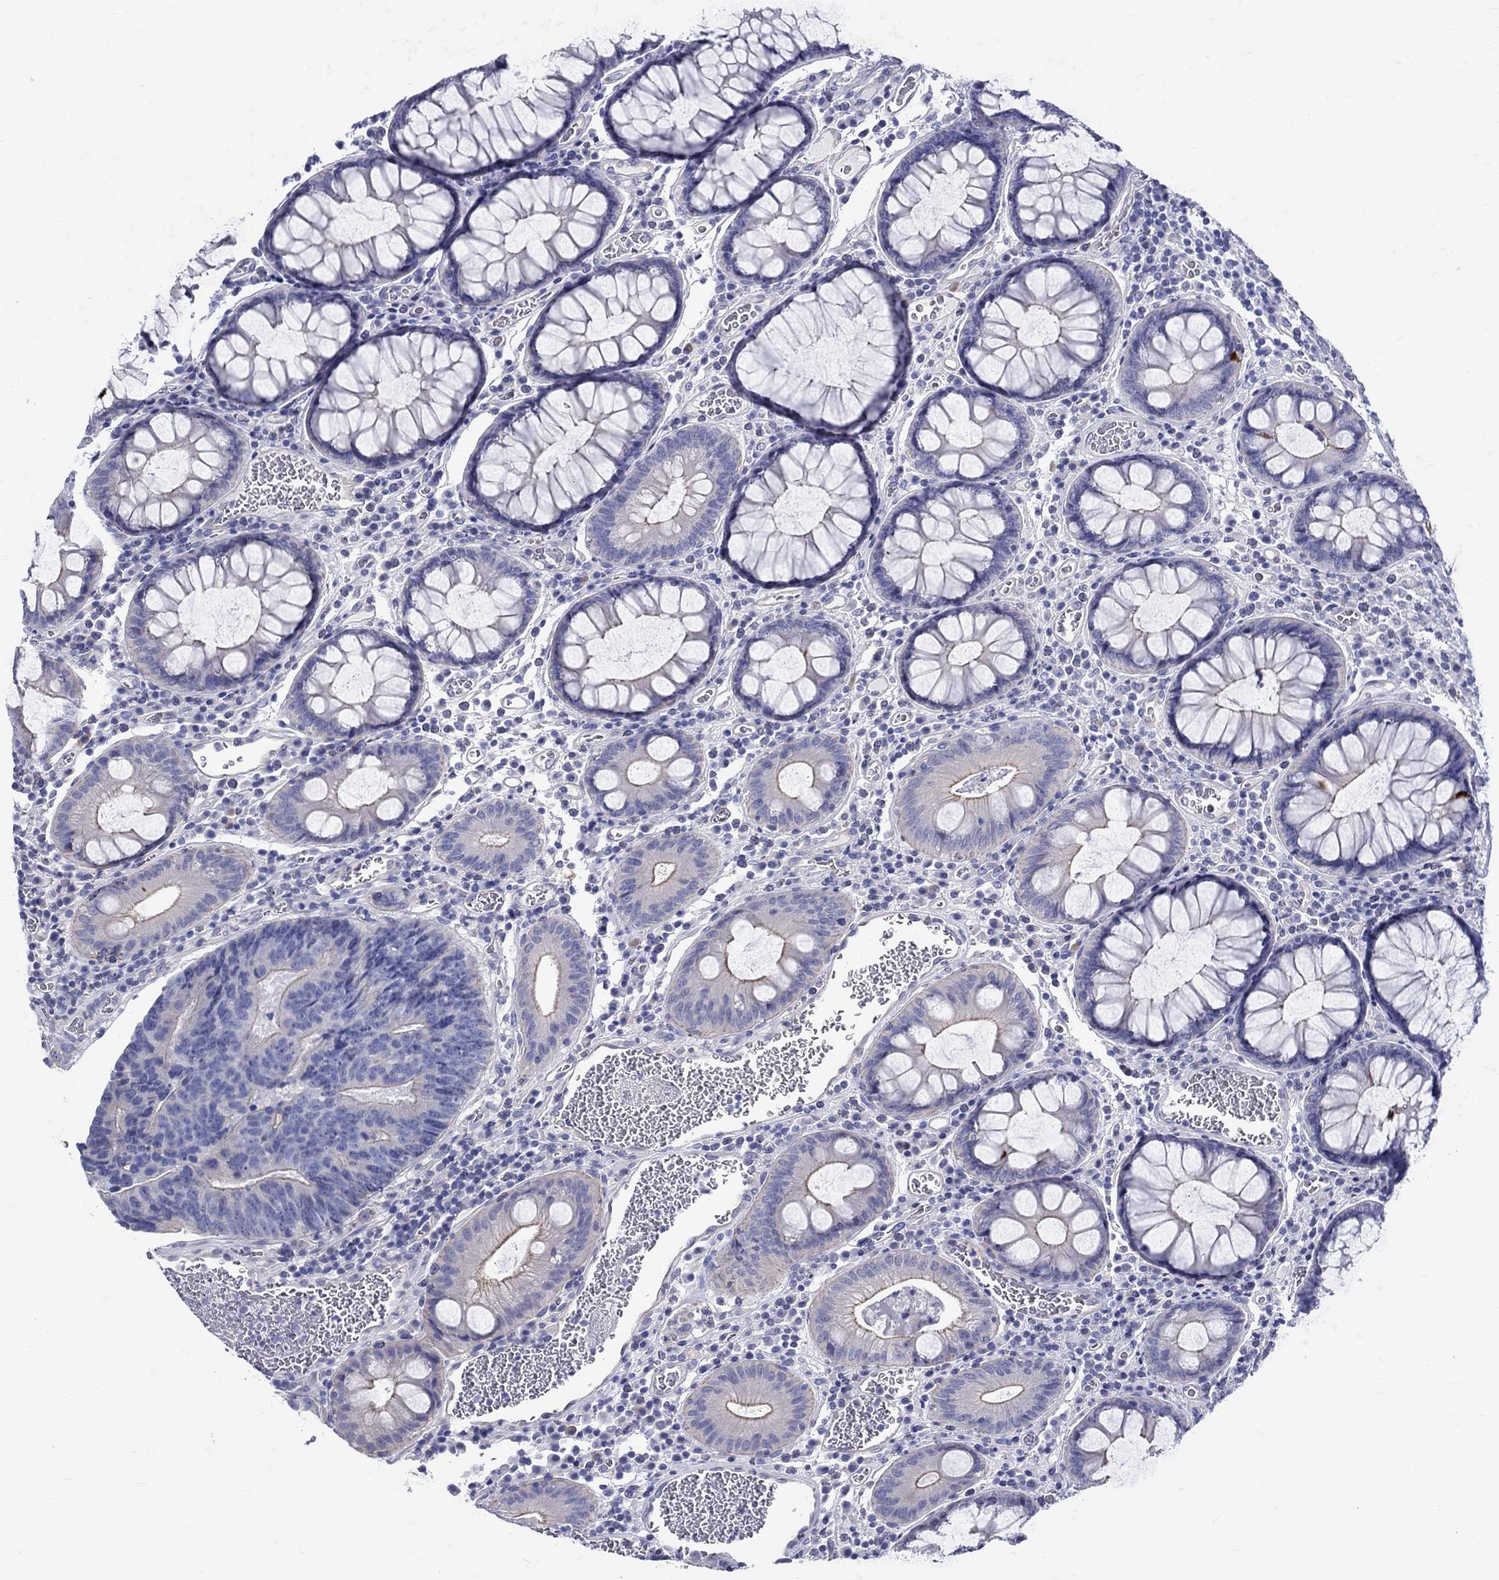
{"staining": {"intensity": "negative", "quantity": "none", "location": "none"}, "tissue": "colorectal cancer", "cell_type": "Tumor cells", "image_type": "cancer", "snomed": [{"axis": "morphology", "description": "Adenocarcinoma, NOS"}, {"axis": "topography", "description": "Colon"}], "caption": "This is an immunohistochemistry (IHC) photomicrograph of colorectal cancer. There is no staining in tumor cells.", "gene": "SH2D7", "patient": {"sex": "female", "age": 48}}